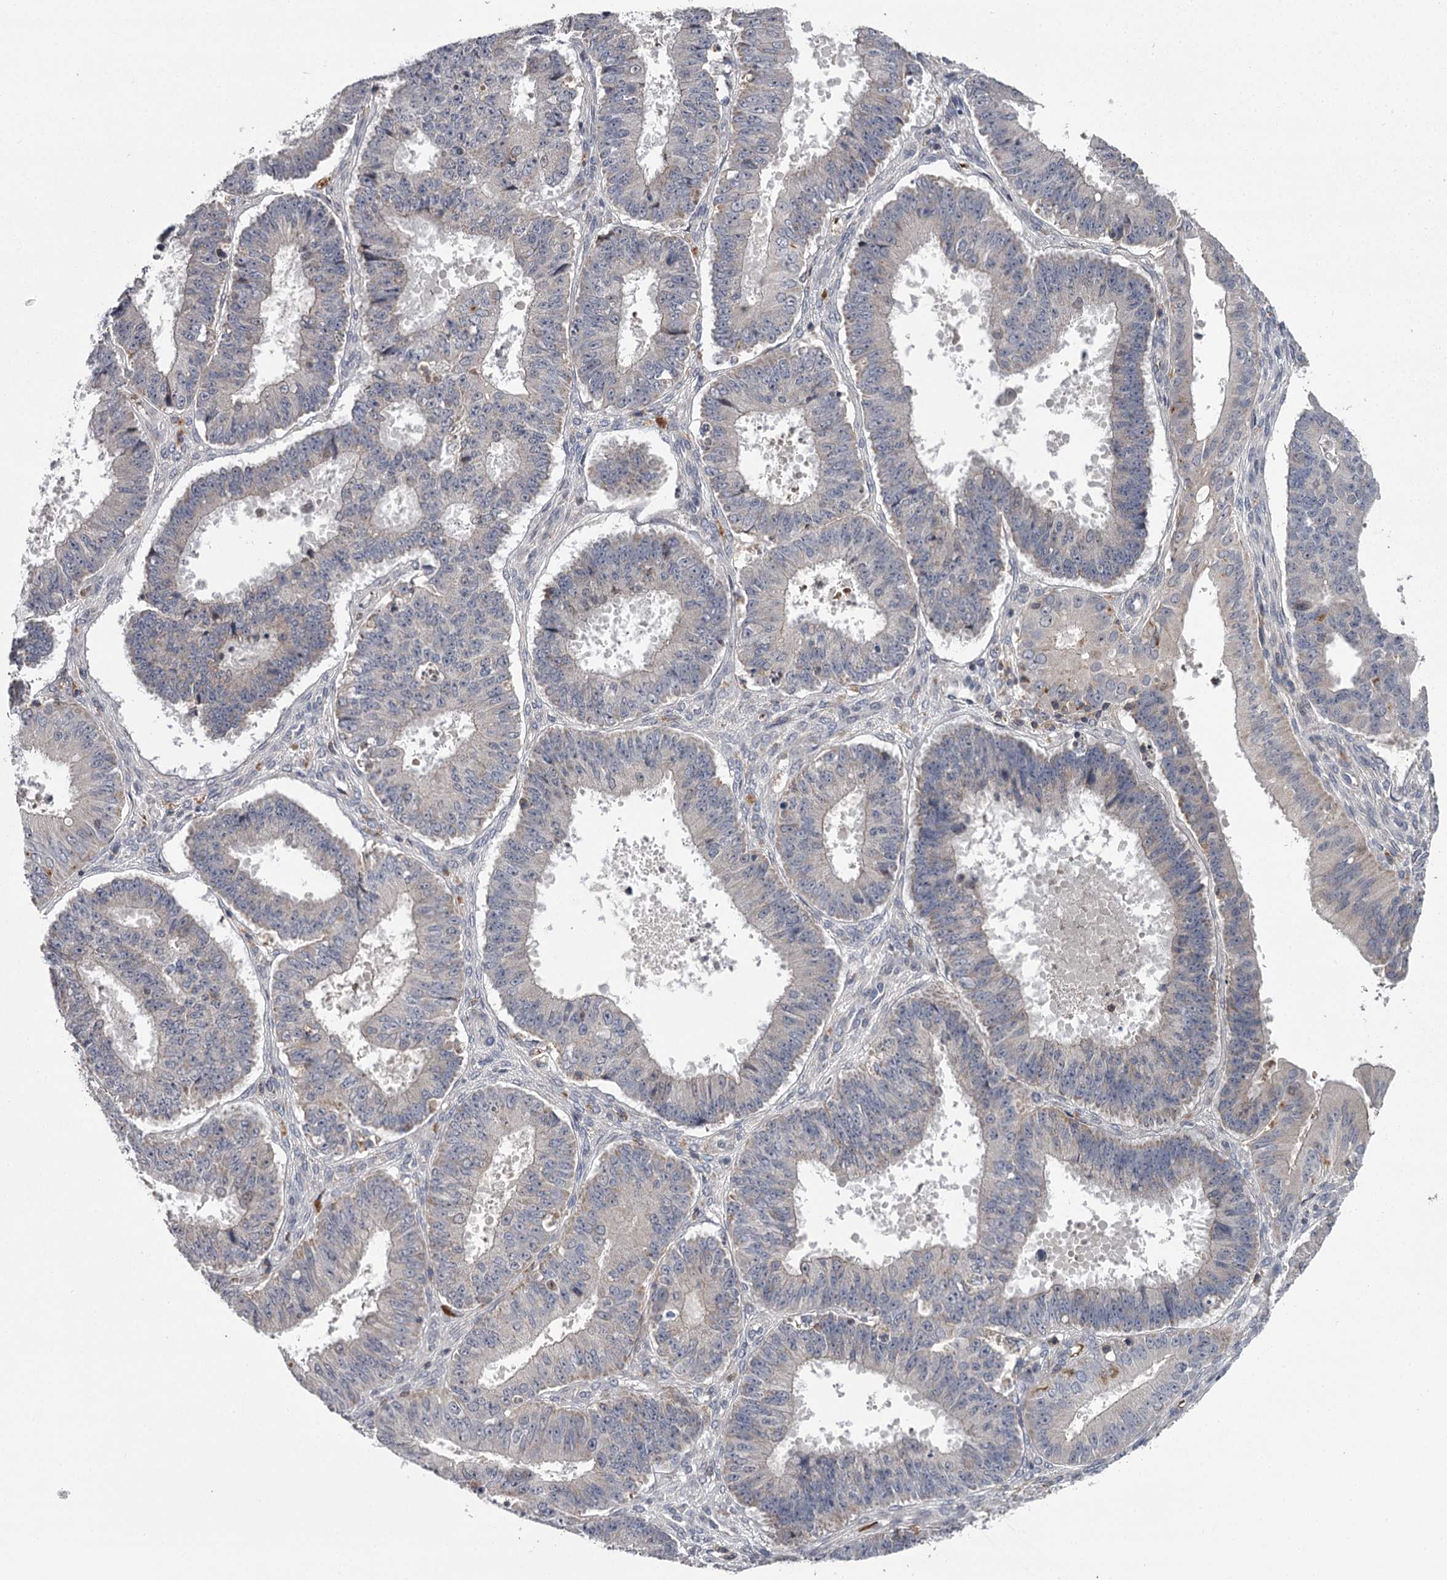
{"staining": {"intensity": "negative", "quantity": "none", "location": "none"}, "tissue": "ovarian cancer", "cell_type": "Tumor cells", "image_type": "cancer", "snomed": [{"axis": "morphology", "description": "Carcinoma, endometroid"}, {"axis": "topography", "description": "Appendix"}, {"axis": "topography", "description": "Ovary"}], "caption": "IHC histopathology image of ovarian cancer stained for a protein (brown), which shows no staining in tumor cells.", "gene": "RASSF6", "patient": {"sex": "female", "age": 42}}